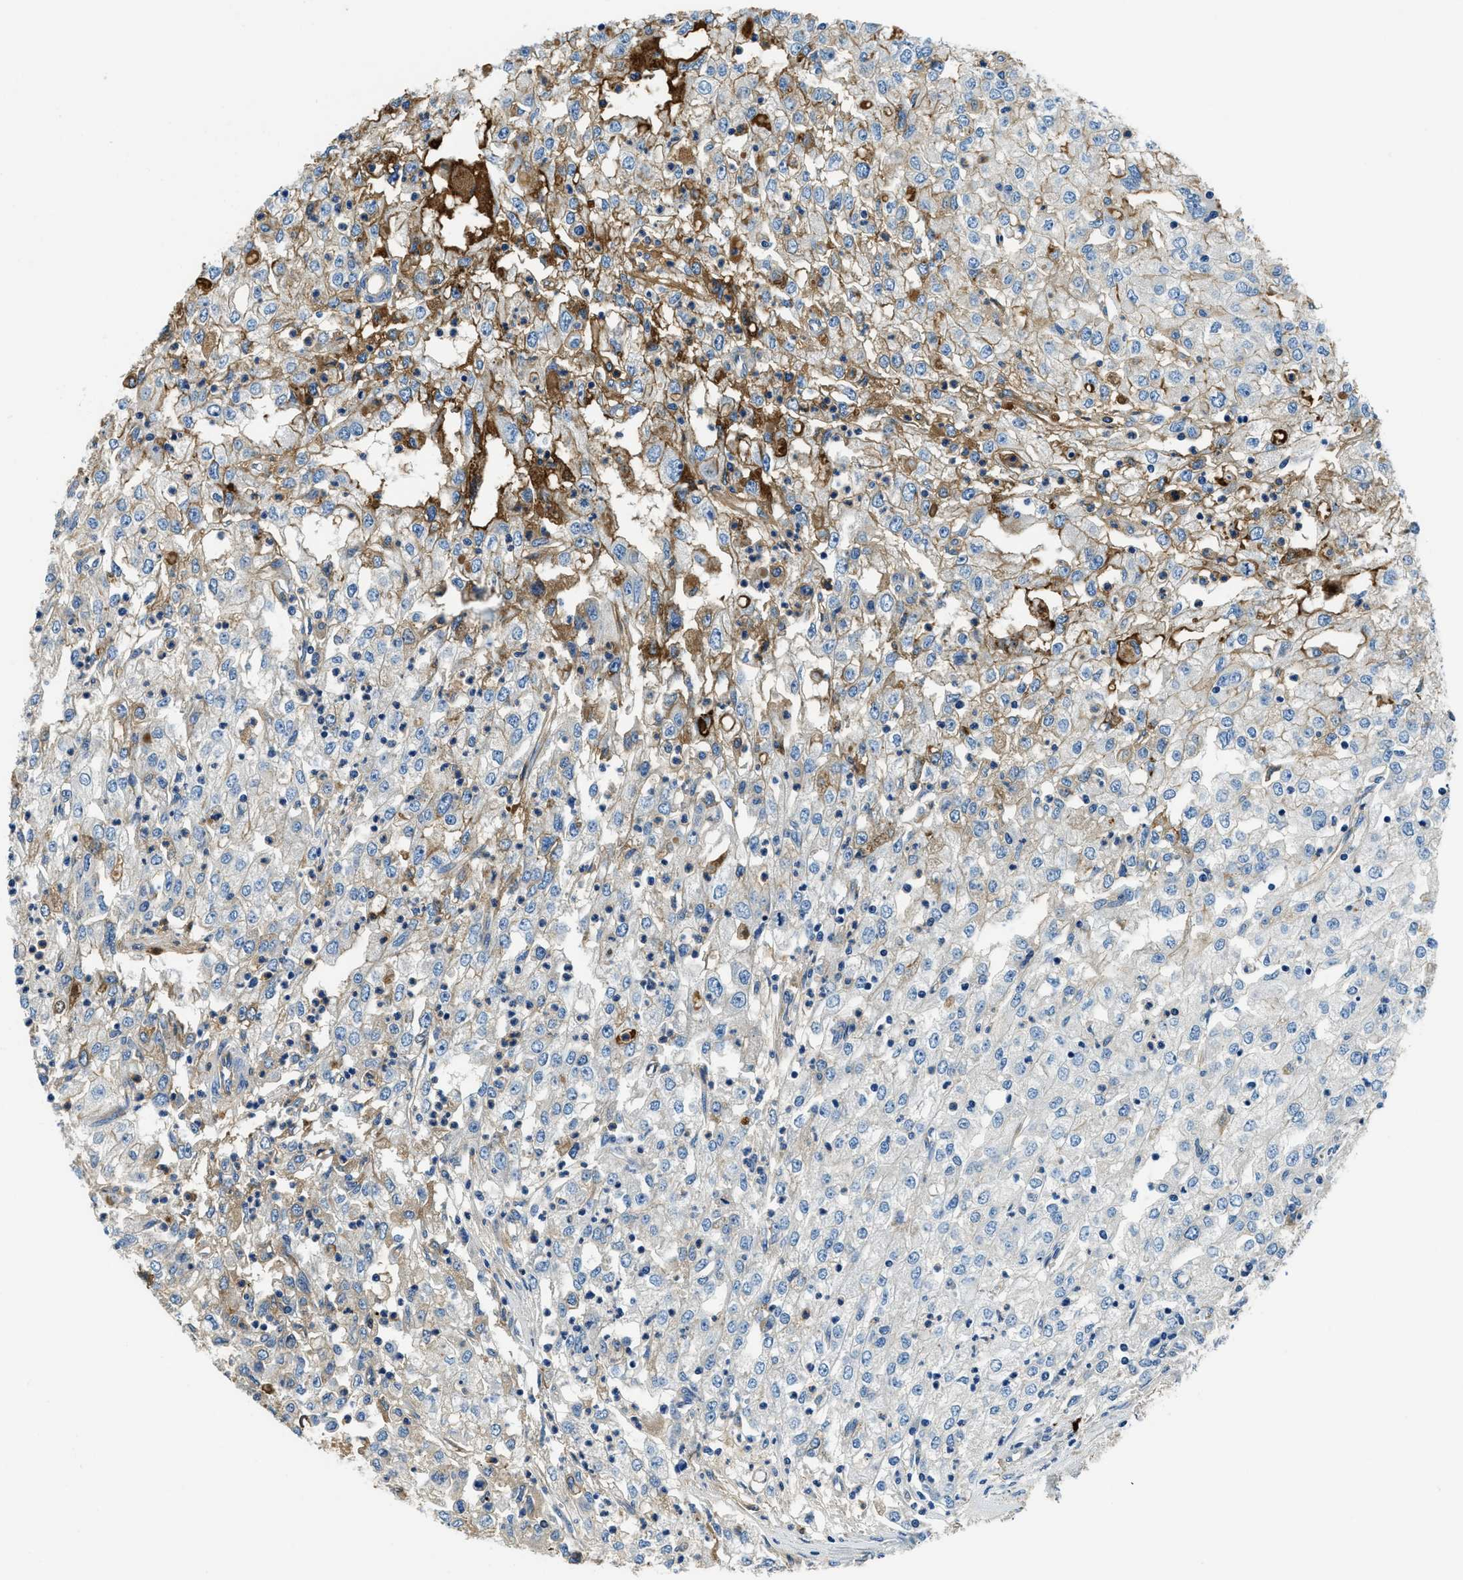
{"staining": {"intensity": "moderate", "quantity": "25%-75%", "location": "cytoplasmic/membranous"}, "tissue": "renal cancer", "cell_type": "Tumor cells", "image_type": "cancer", "snomed": [{"axis": "morphology", "description": "Adenocarcinoma, NOS"}, {"axis": "topography", "description": "Kidney"}], "caption": "Moderate cytoplasmic/membranous expression for a protein is appreciated in approximately 25%-75% of tumor cells of renal cancer using immunohistochemistry.", "gene": "TMEM186", "patient": {"sex": "female", "age": 54}}